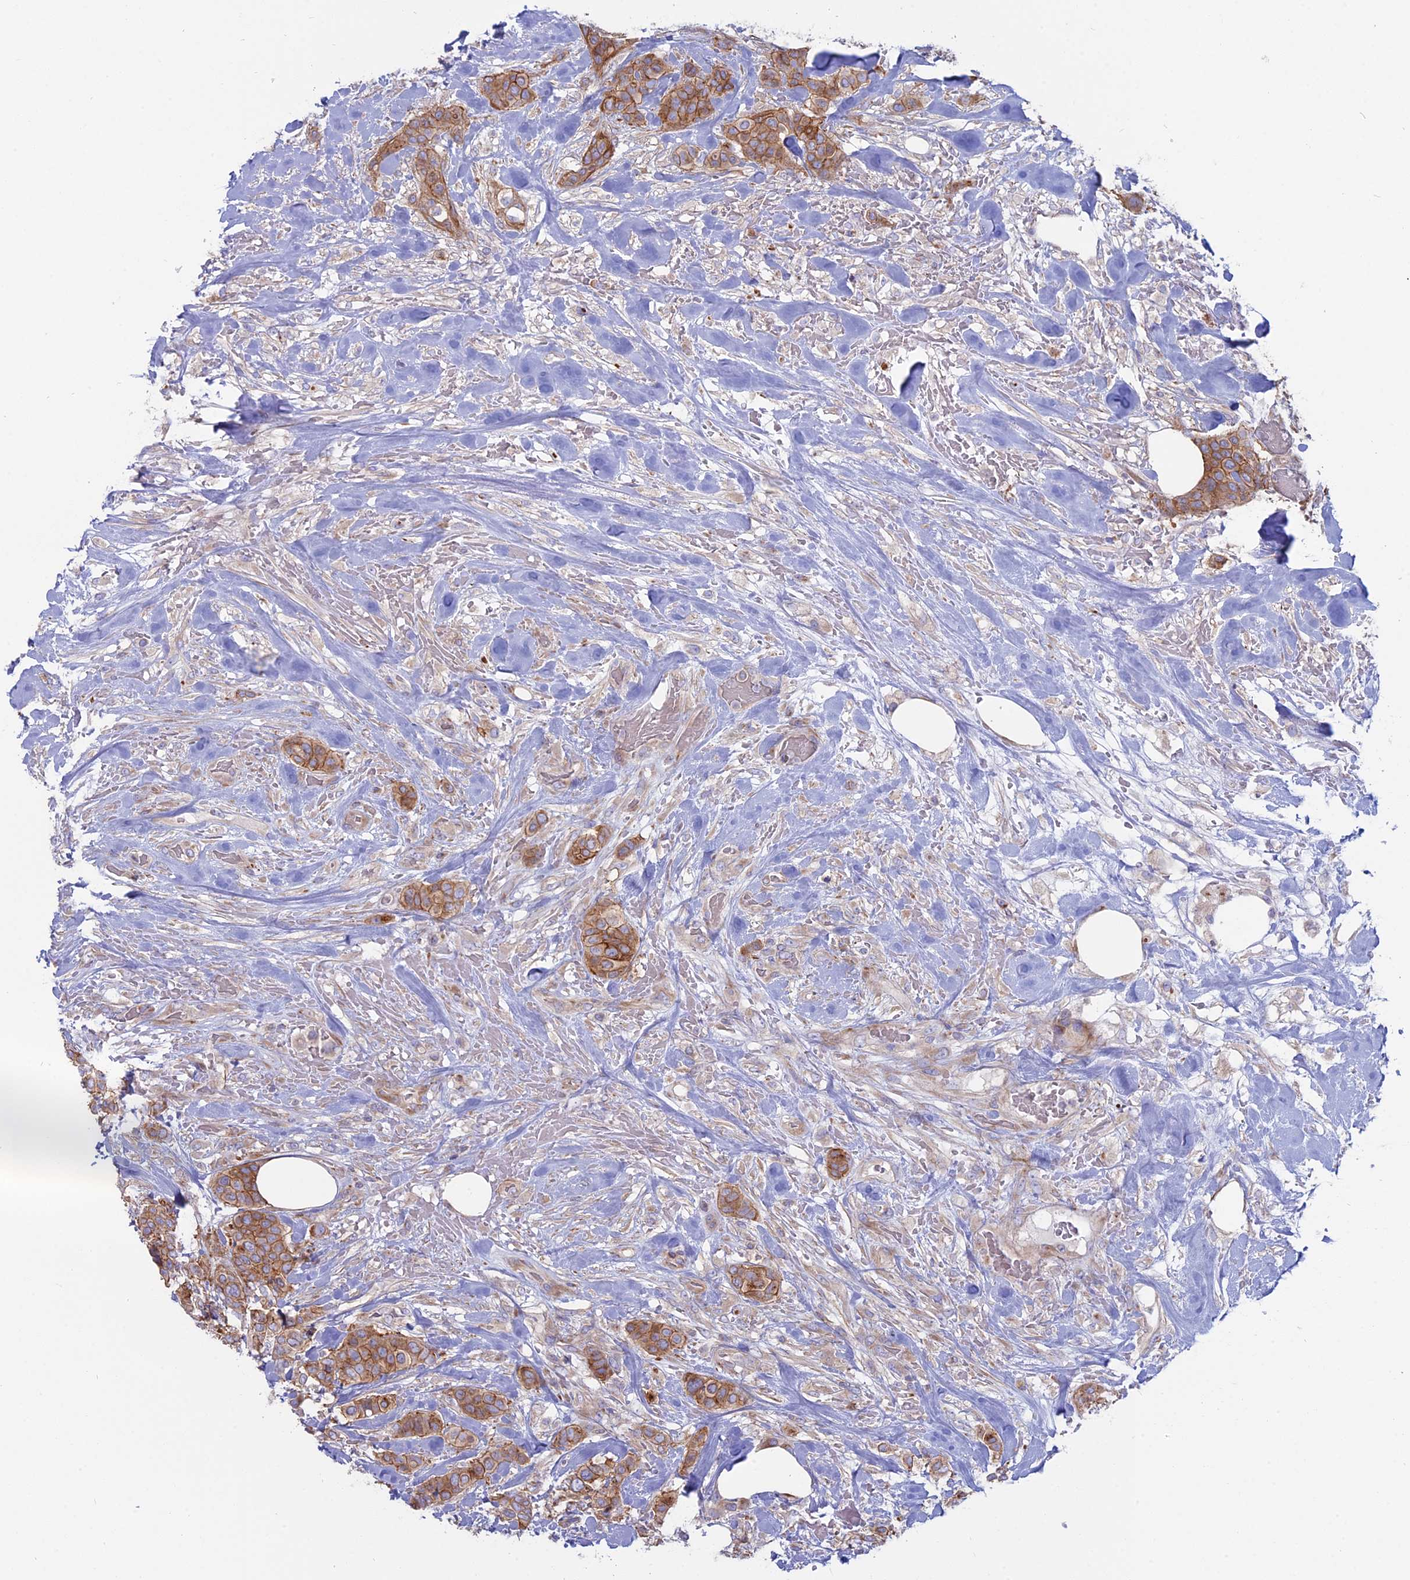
{"staining": {"intensity": "moderate", "quantity": ">75%", "location": "cytoplasmic/membranous"}, "tissue": "breast cancer", "cell_type": "Tumor cells", "image_type": "cancer", "snomed": [{"axis": "morphology", "description": "Lobular carcinoma"}, {"axis": "topography", "description": "Breast"}], "caption": "Breast cancer was stained to show a protein in brown. There is medium levels of moderate cytoplasmic/membranous expression in approximately >75% of tumor cells.", "gene": "MYO5B", "patient": {"sex": "female", "age": 51}}